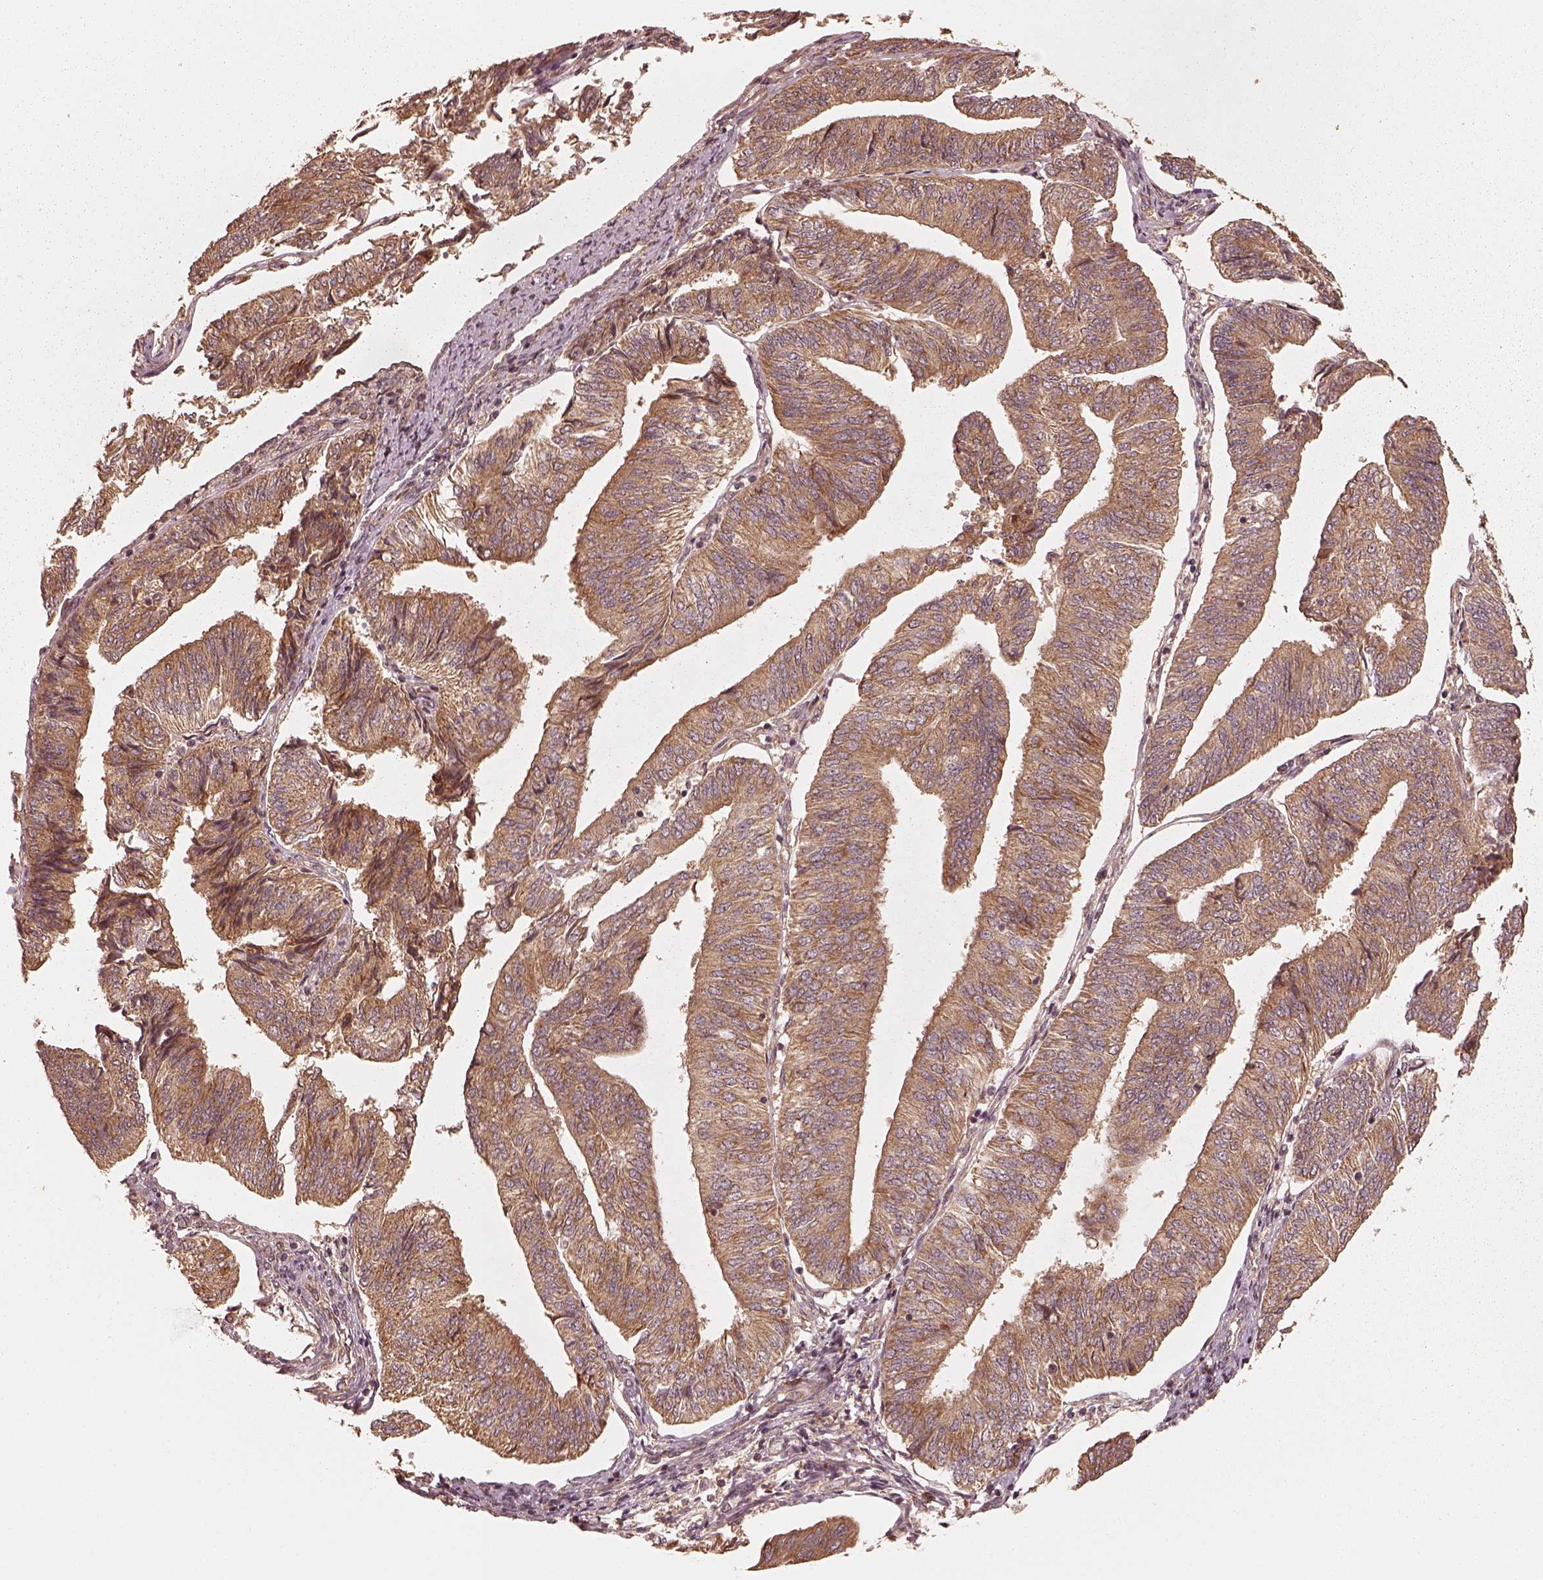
{"staining": {"intensity": "moderate", "quantity": ">75%", "location": "cytoplasmic/membranous"}, "tissue": "endometrial cancer", "cell_type": "Tumor cells", "image_type": "cancer", "snomed": [{"axis": "morphology", "description": "Adenocarcinoma, NOS"}, {"axis": "topography", "description": "Endometrium"}], "caption": "Protein positivity by IHC displays moderate cytoplasmic/membranous positivity in approximately >75% of tumor cells in adenocarcinoma (endometrial).", "gene": "DNAJC25", "patient": {"sex": "female", "age": 58}}